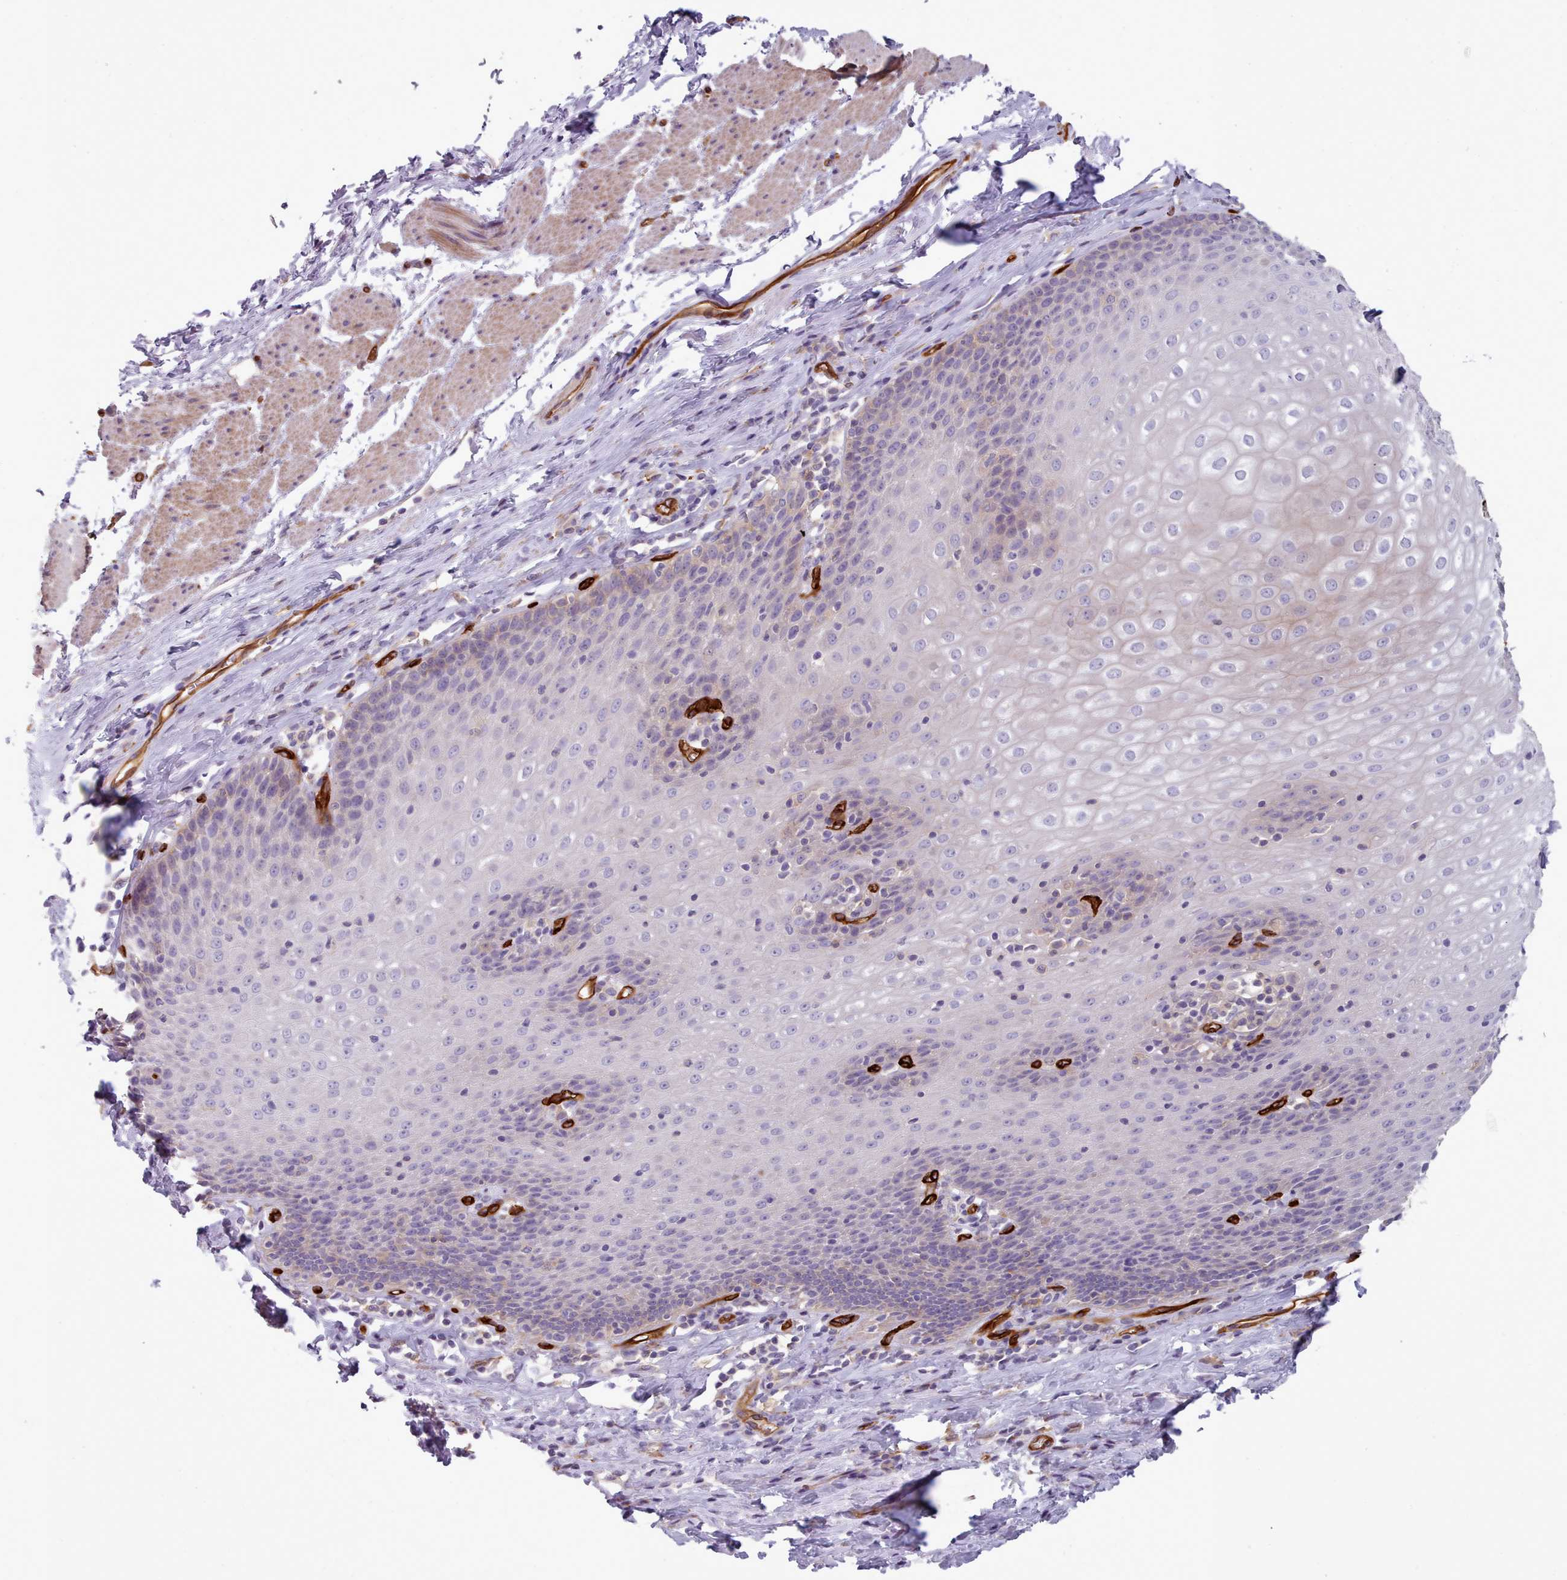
{"staining": {"intensity": "moderate", "quantity": "<25%", "location": "cytoplasmic/membranous"}, "tissue": "esophagus", "cell_type": "Squamous epithelial cells", "image_type": "normal", "snomed": [{"axis": "morphology", "description": "Normal tissue, NOS"}, {"axis": "topography", "description": "Esophagus"}], "caption": "Protein staining reveals moderate cytoplasmic/membranous positivity in approximately <25% of squamous epithelial cells in unremarkable esophagus. Nuclei are stained in blue.", "gene": "CD300LF", "patient": {"sex": "female", "age": 61}}